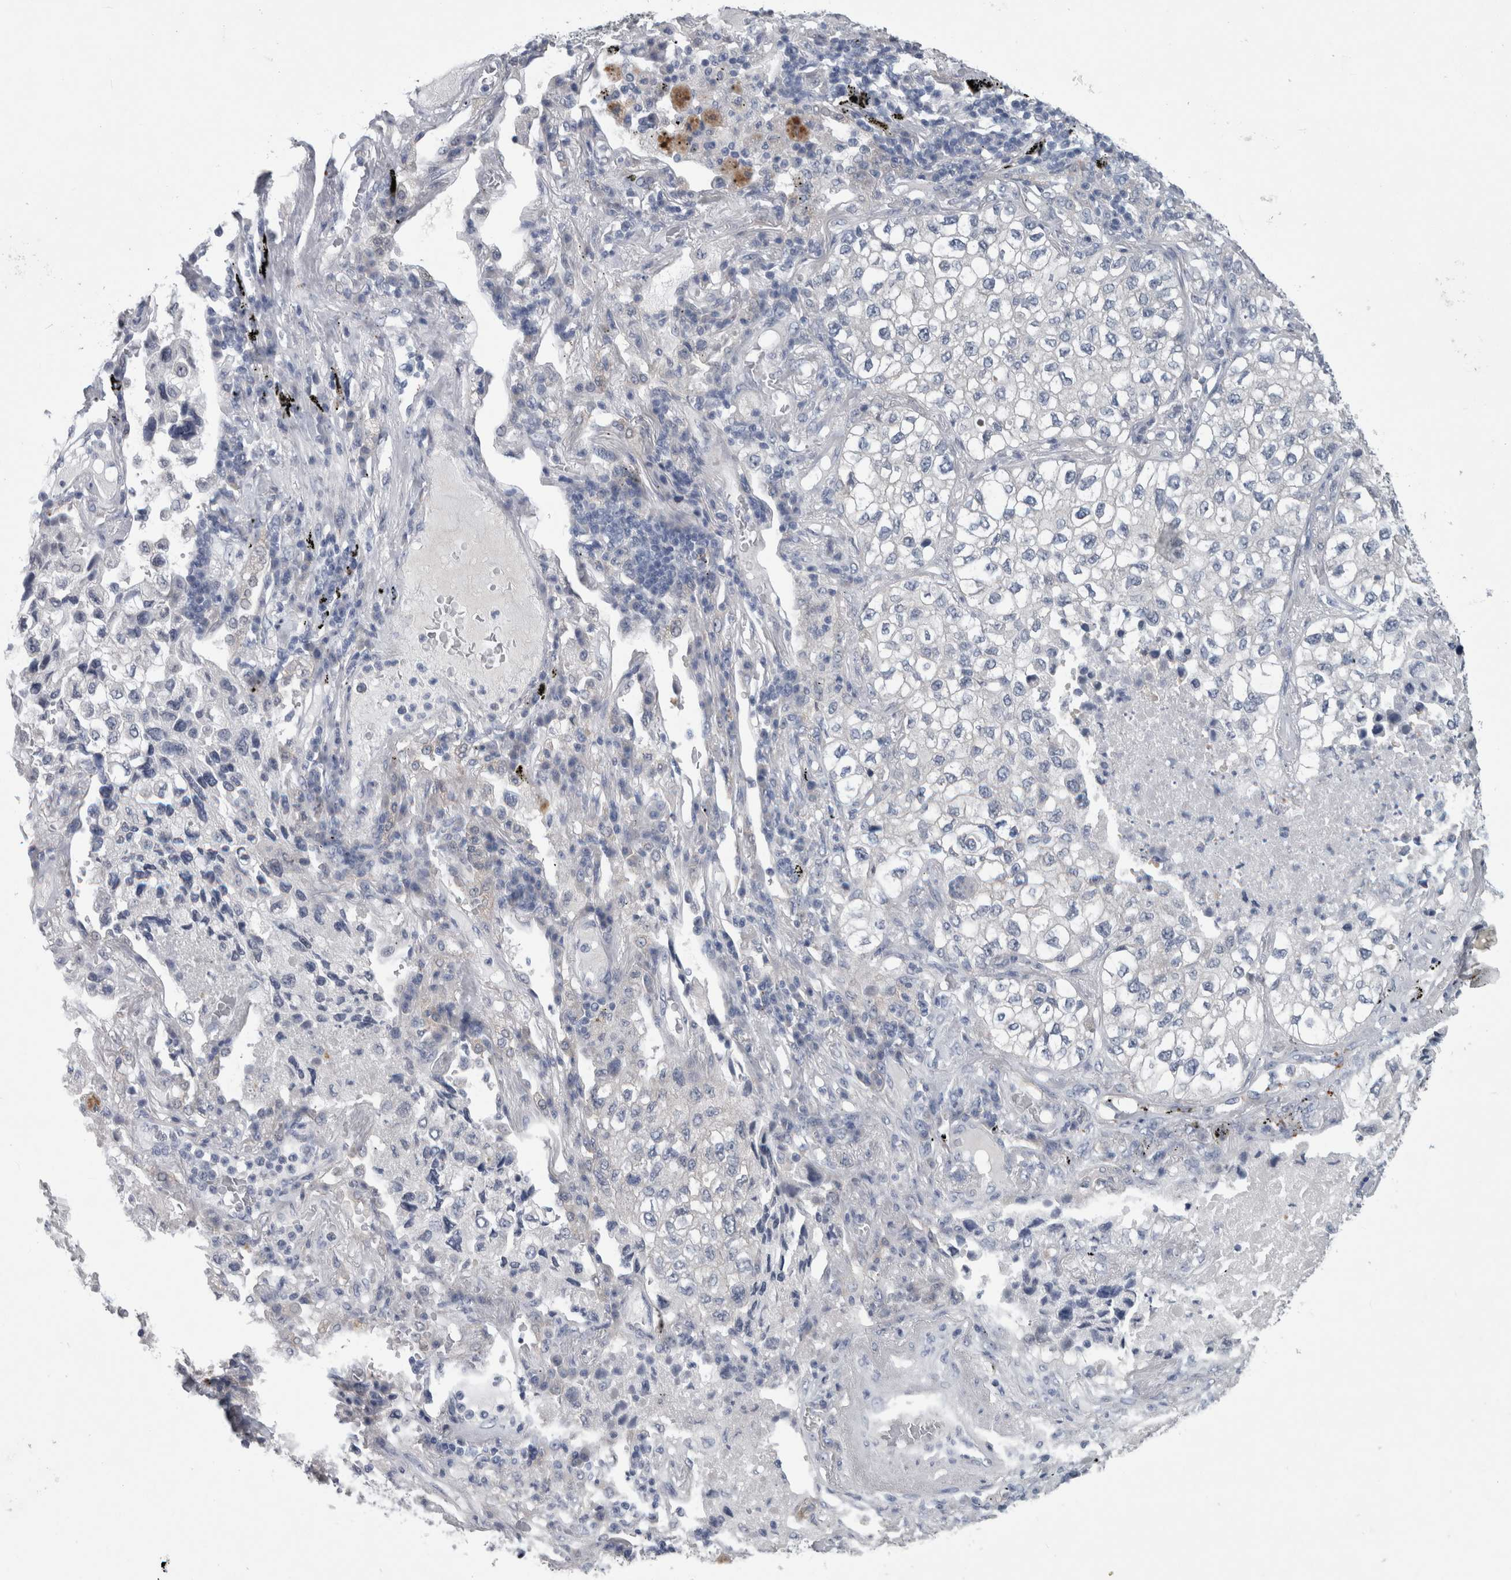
{"staining": {"intensity": "negative", "quantity": "none", "location": "none"}, "tissue": "lung cancer", "cell_type": "Tumor cells", "image_type": "cancer", "snomed": [{"axis": "morphology", "description": "Adenocarcinoma, NOS"}, {"axis": "topography", "description": "Lung"}], "caption": "Tumor cells show no significant protein staining in lung cancer (adenocarcinoma).", "gene": "FAM83H", "patient": {"sex": "male", "age": 63}}